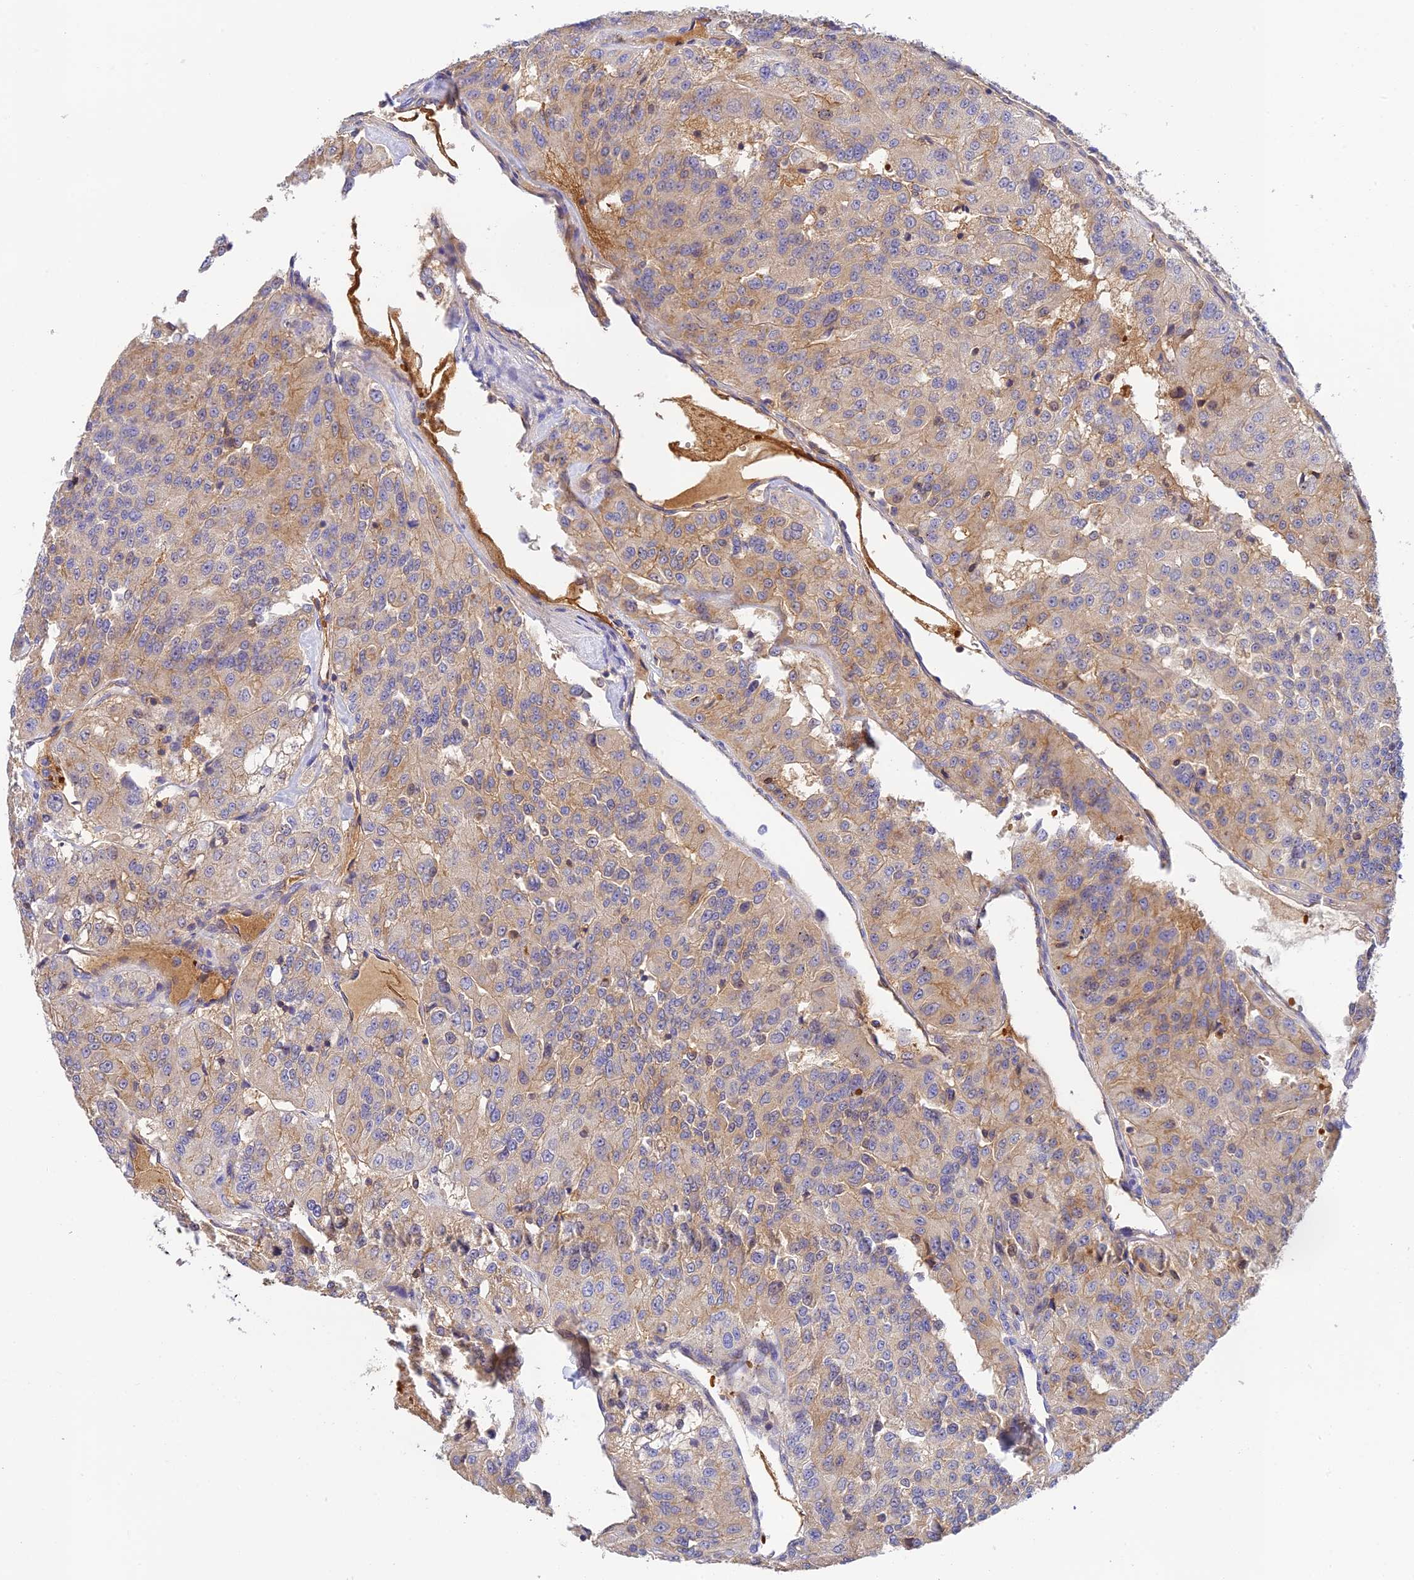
{"staining": {"intensity": "moderate", "quantity": "25%-75%", "location": "cytoplasmic/membranous"}, "tissue": "renal cancer", "cell_type": "Tumor cells", "image_type": "cancer", "snomed": [{"axis": "morphology", "description": "Adenocarcinoma, NOS"}, {"axis": "topography", "description": "Kidney"}], "caption": "Protein expression analysis of human adenocarcinoma (renal) reveals moderate cytoplasmic/membranous expression in approximately 25%-75% of tumor cells.", "gene": "HDHD2", "patient": {"sex": "female", "age": 63}}